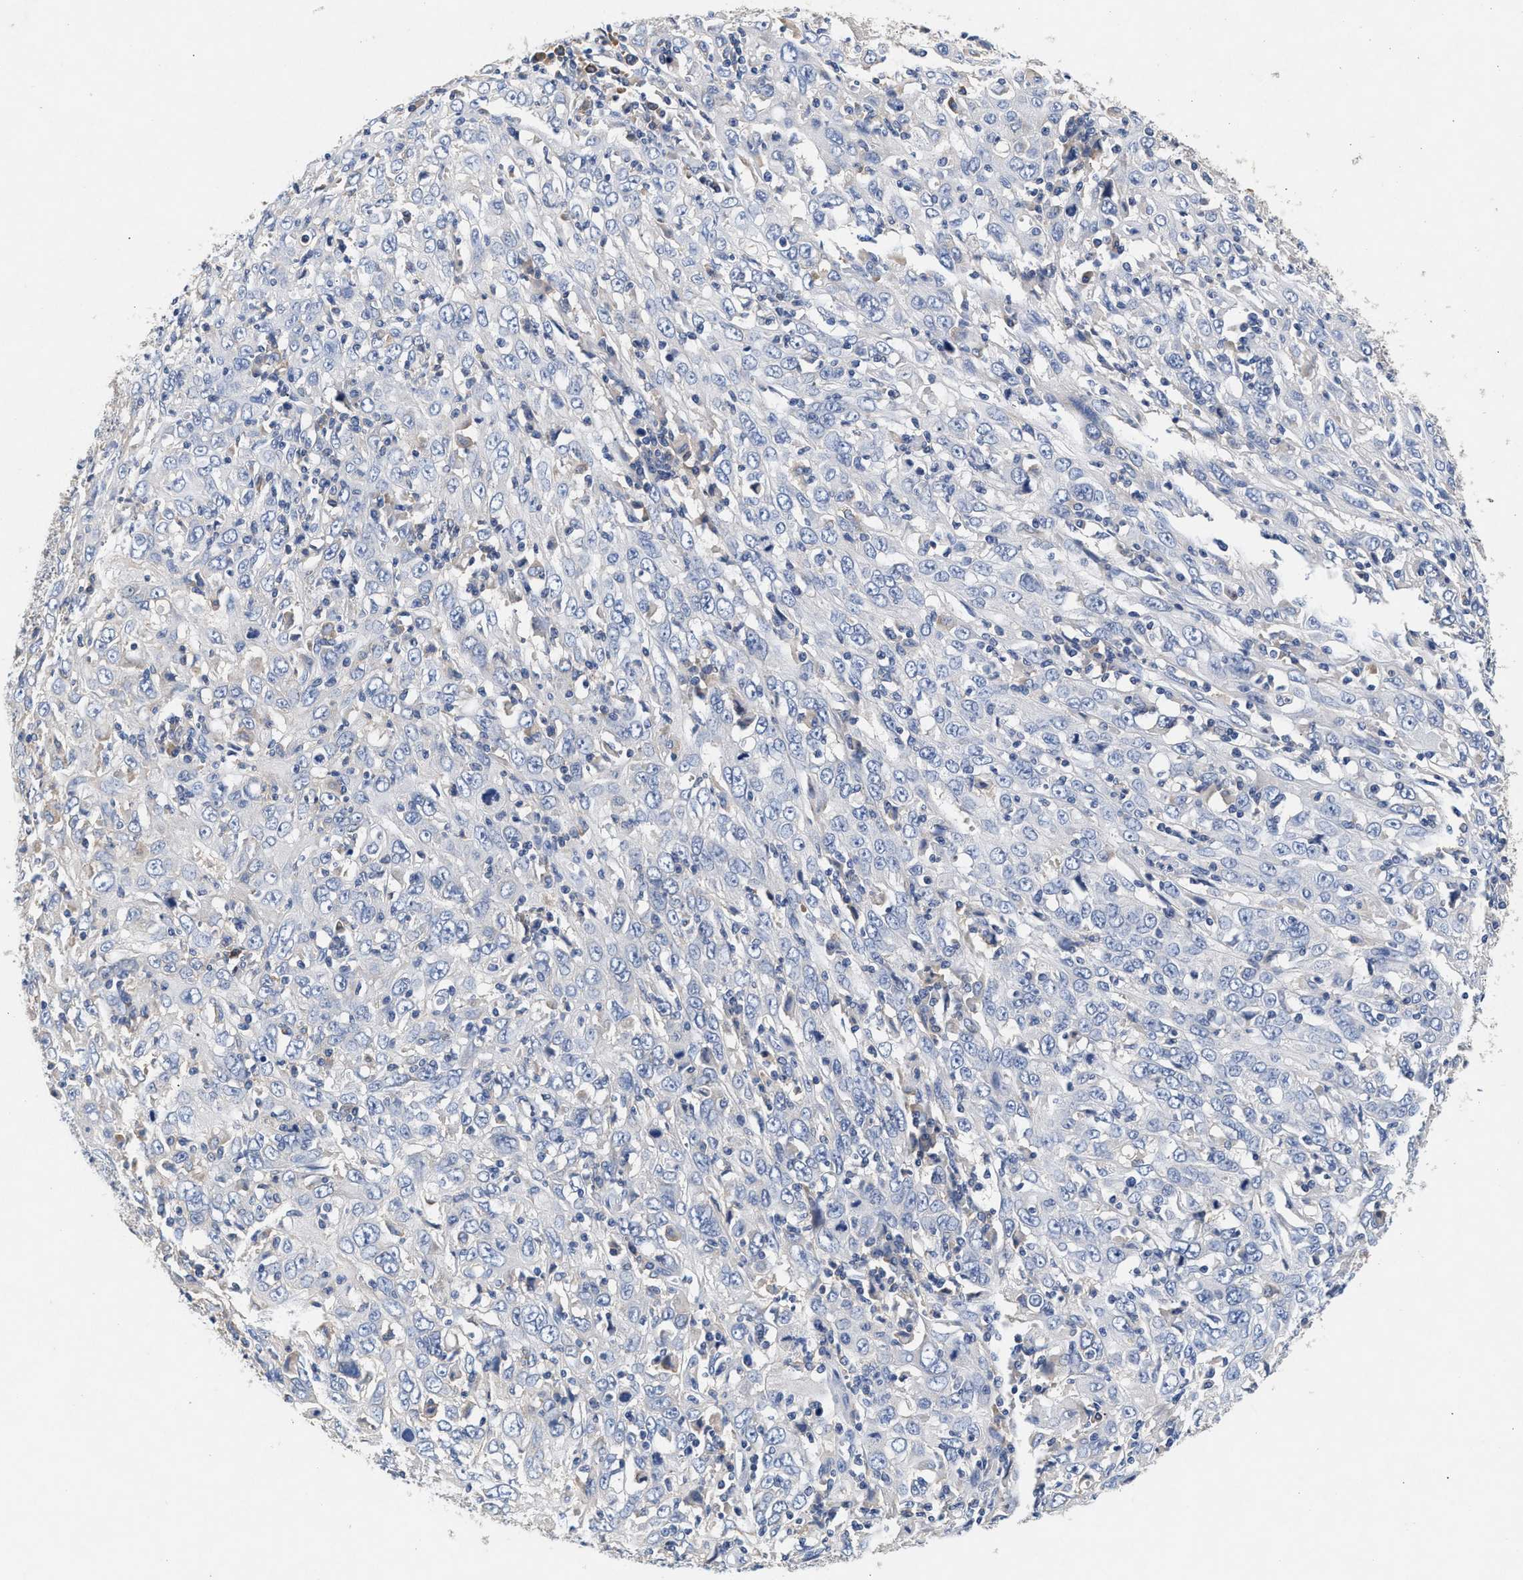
{"staining": {"intensity": "negative", "quantity": "none", "location": "none"}, "tissue": "cervical cancer", "cell_type": "Tumor cells", "image_type": "cancer", "snomed": [{"axis": "morphology", "description": "Squamous cell carcinoma, NOS"}, {"axis": "topography", "description": "Cervix"}], "caption": "Immunohistochemical staining of human cervical cancer (squamous cell carcinoma) shows no significant expression in tumor cells.", "gene": "GNAI3", "patient": {"sex": "female", "age": 46}}